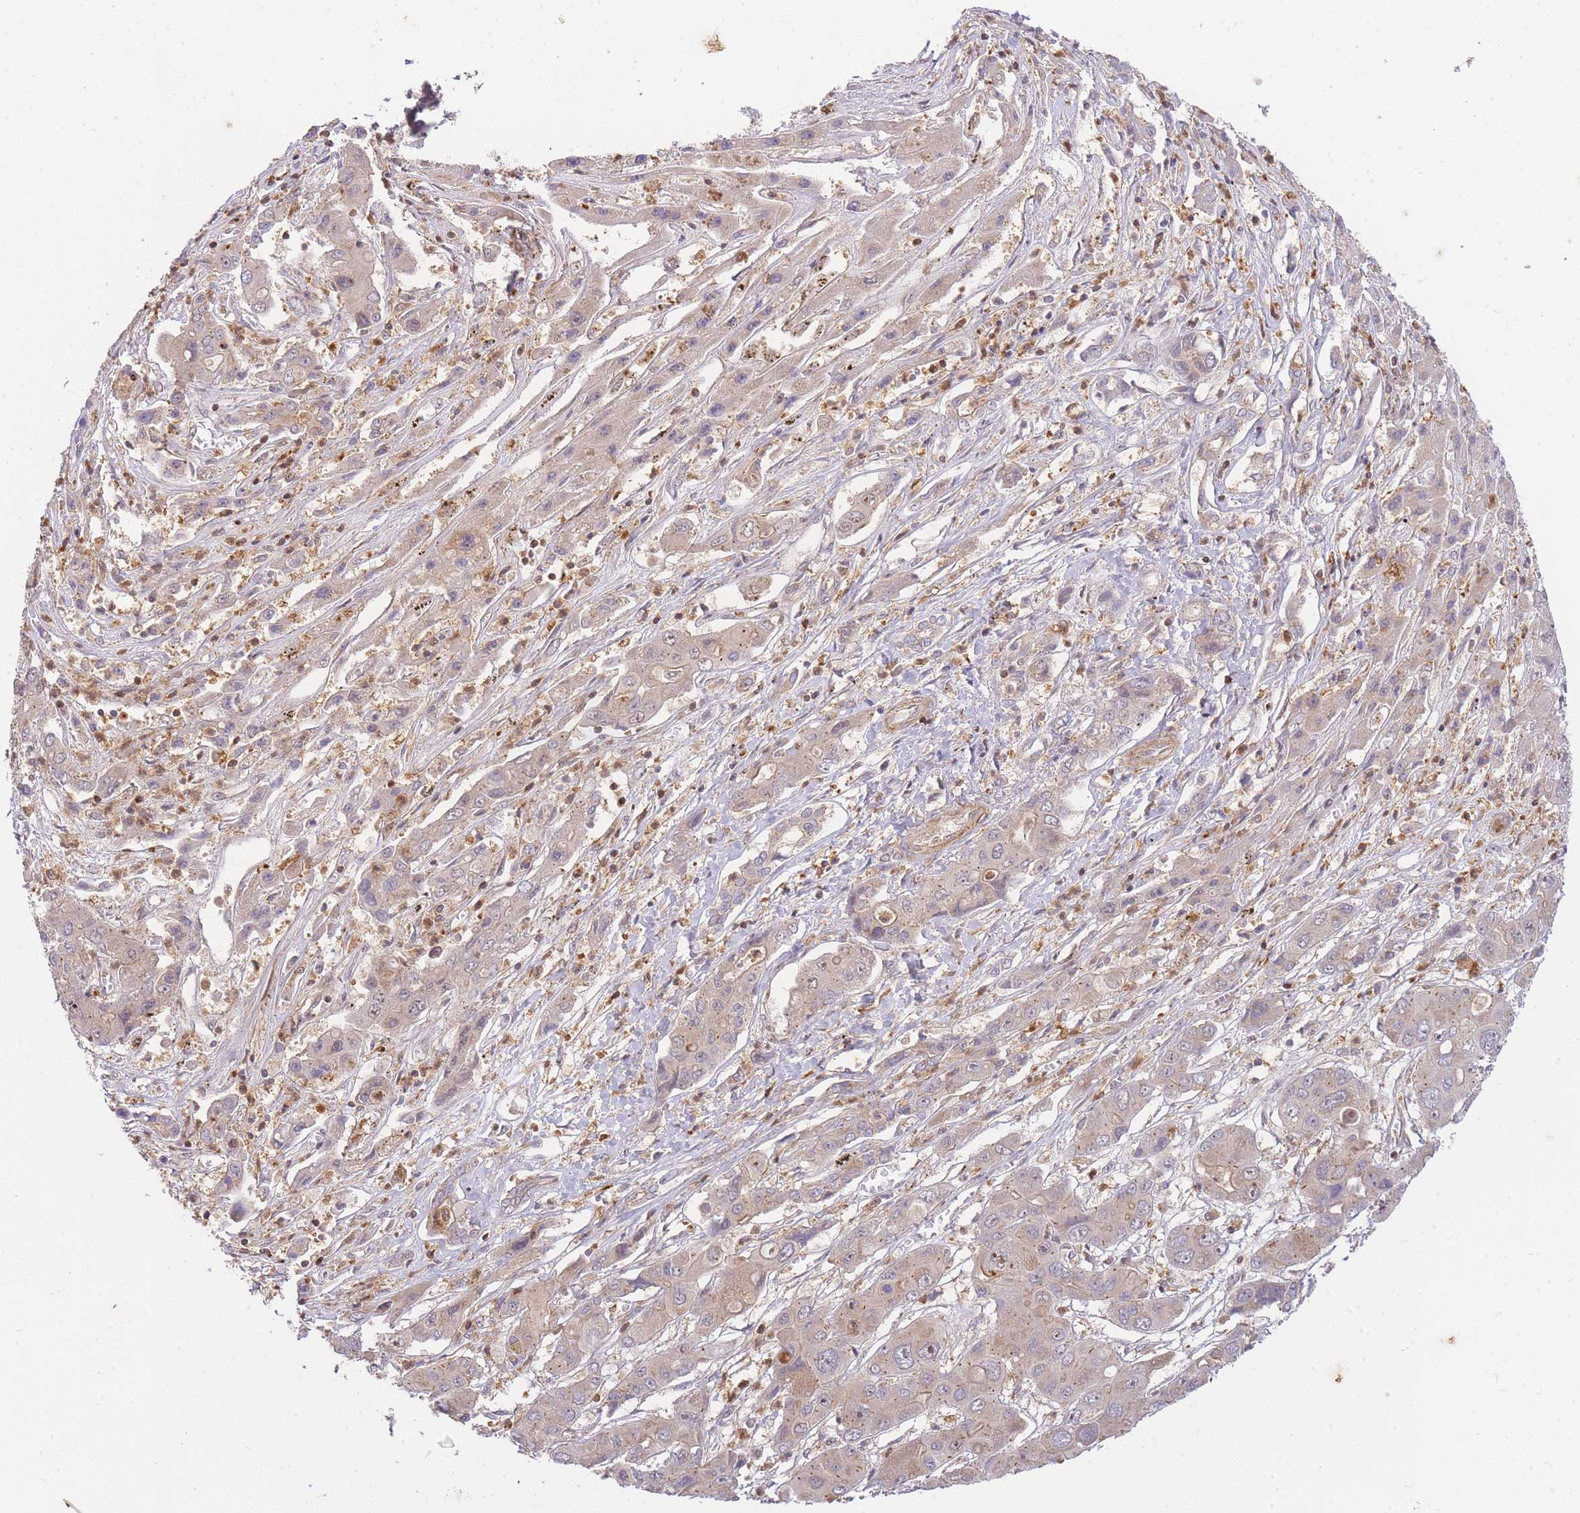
{"staining": {"intensity": "weak", "quantity": "25%-75%", "location": "cytoplasmic/membranous"}, "tissue": "liver cancer", "cell_type": "Tumor cells", "image_type": "cancer", "snomed": [{"axis": "morphology", "description": "Cholangiocarcinoma"}, {"axis": "topography", "description": "Liver"}], "caption": "An image of cholangiocarcinoma (liver) stained for a protein exhibits weak cytoplasmic/membranous brown staining in tumor cells.", "gene": "ST8SIA4", "patient": {"sex": "male", "age": 67}}